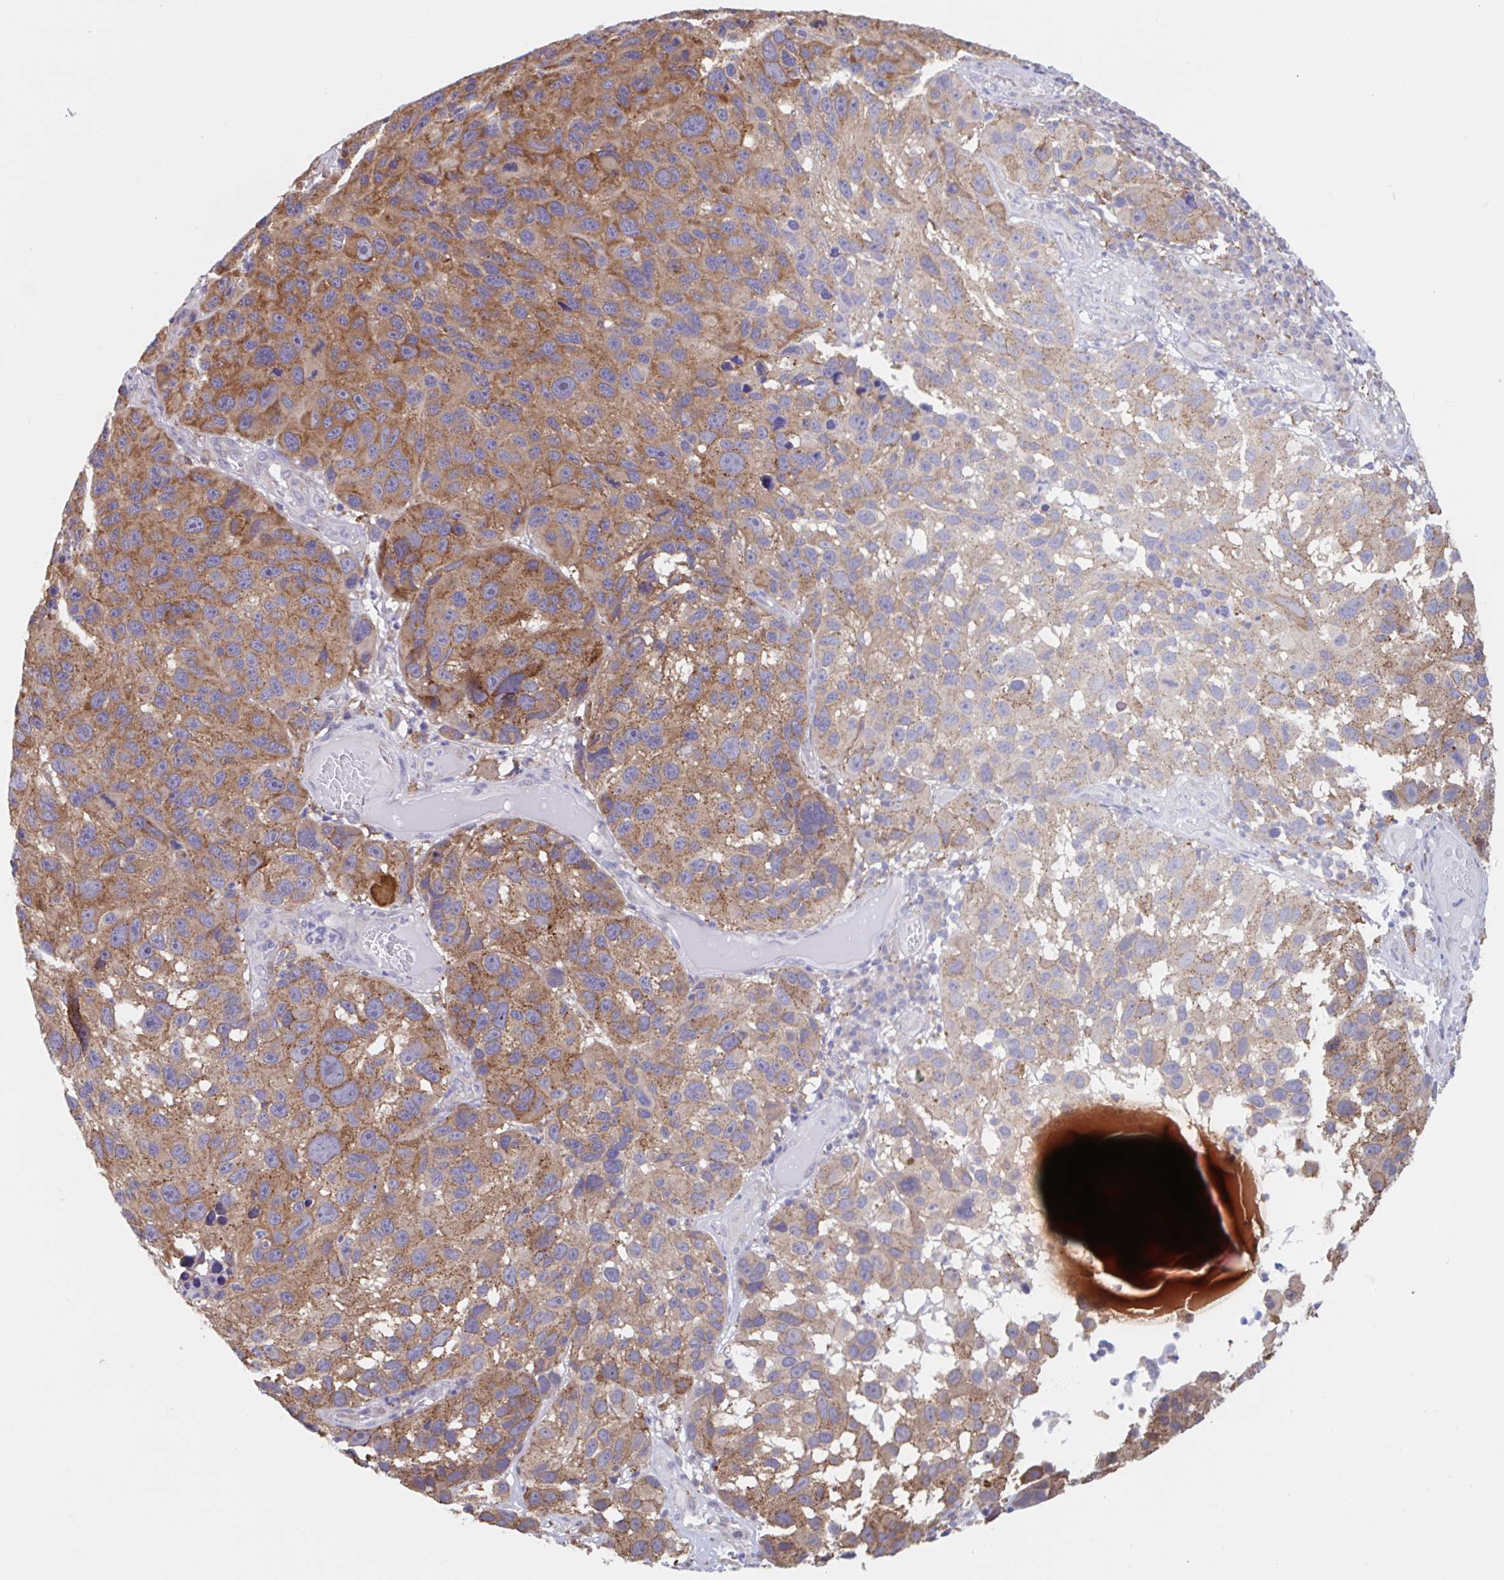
{"staining": {"intensity": "moderate", "quantity": ">75%", "location": "cytoplasmic/membranous"}, "tissue": "melanoma", "cell_type": "Tumor cells", "image_type": "cancer", "snomed": [{"axis": "morphology", "description": "Malignant melanoma, NOS"}, {"axis": "topography", "description": "Skin"}], "caption": "Protein positivity by immunohistochemistry displays moderate cytoplasmic/membranous positivity in approximately >75% of tumor cells in malignant melanoma.", "gene": "SNX8", "patient": {"sex": "male", "age": 53}}